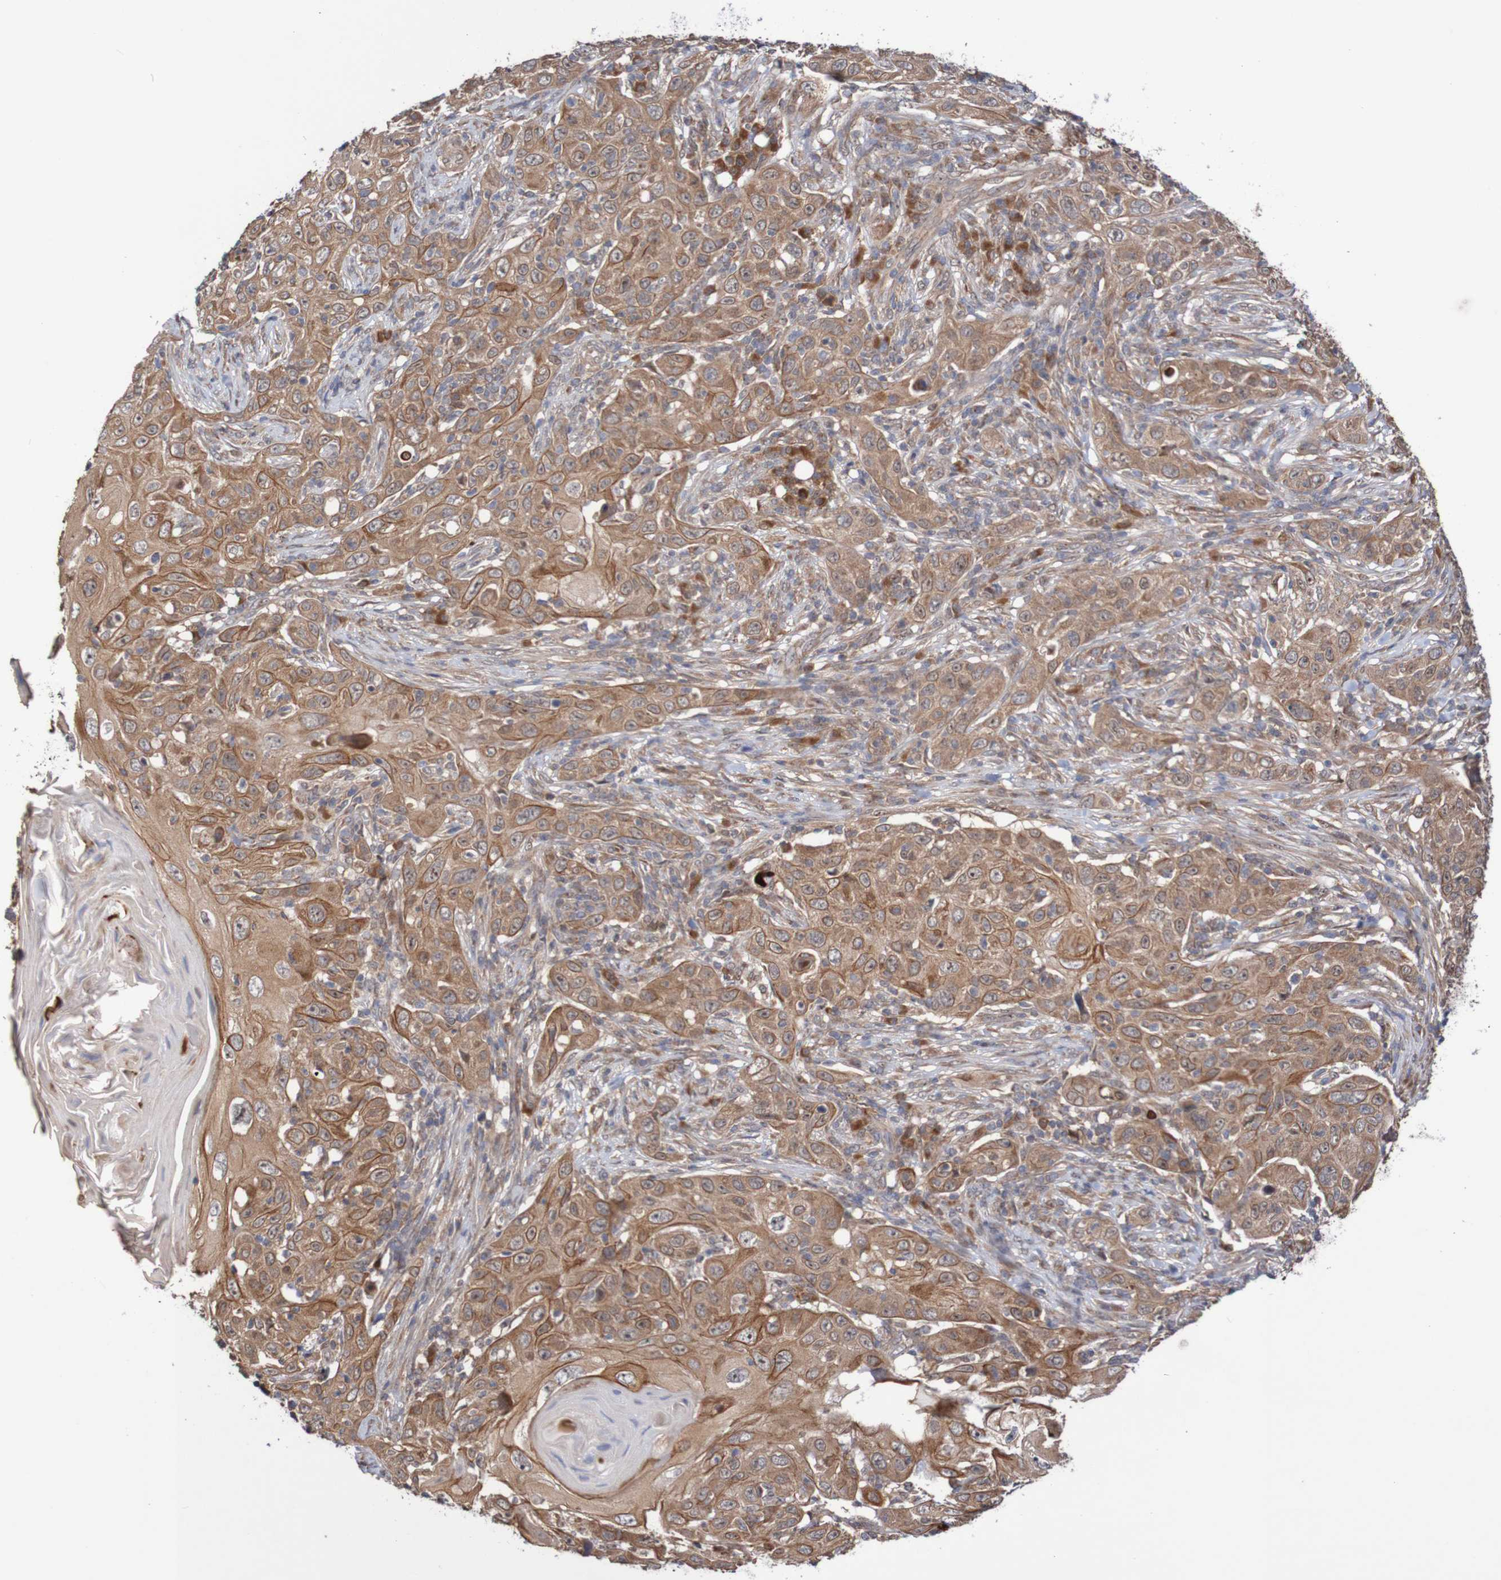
{"staining": {"intensity": "moderate", "quantity": ">75%", "location": "cytoplasmic/membranous"}, "tissue": "skin cancer", "cell_type": "Tumor cells", "image_type": "cancer", "snomed": [{"axis": "morphology", "description": "Squamous cell carcinoma, NOS"}, {"axis": "topography", "description": "Skin"}], "caption": "Tumor cells demonstrate moderate cytoplasmic/membranous staining in about >75% of cells in skin cancer (squamous cell carcinoma). The staining was performed using DAB, with brown indicating positive protein expression. Nuclei are stained blue with hematoxylin.", "gene": "PHPT1", "patient": {"sex": "female", "age": 88}}